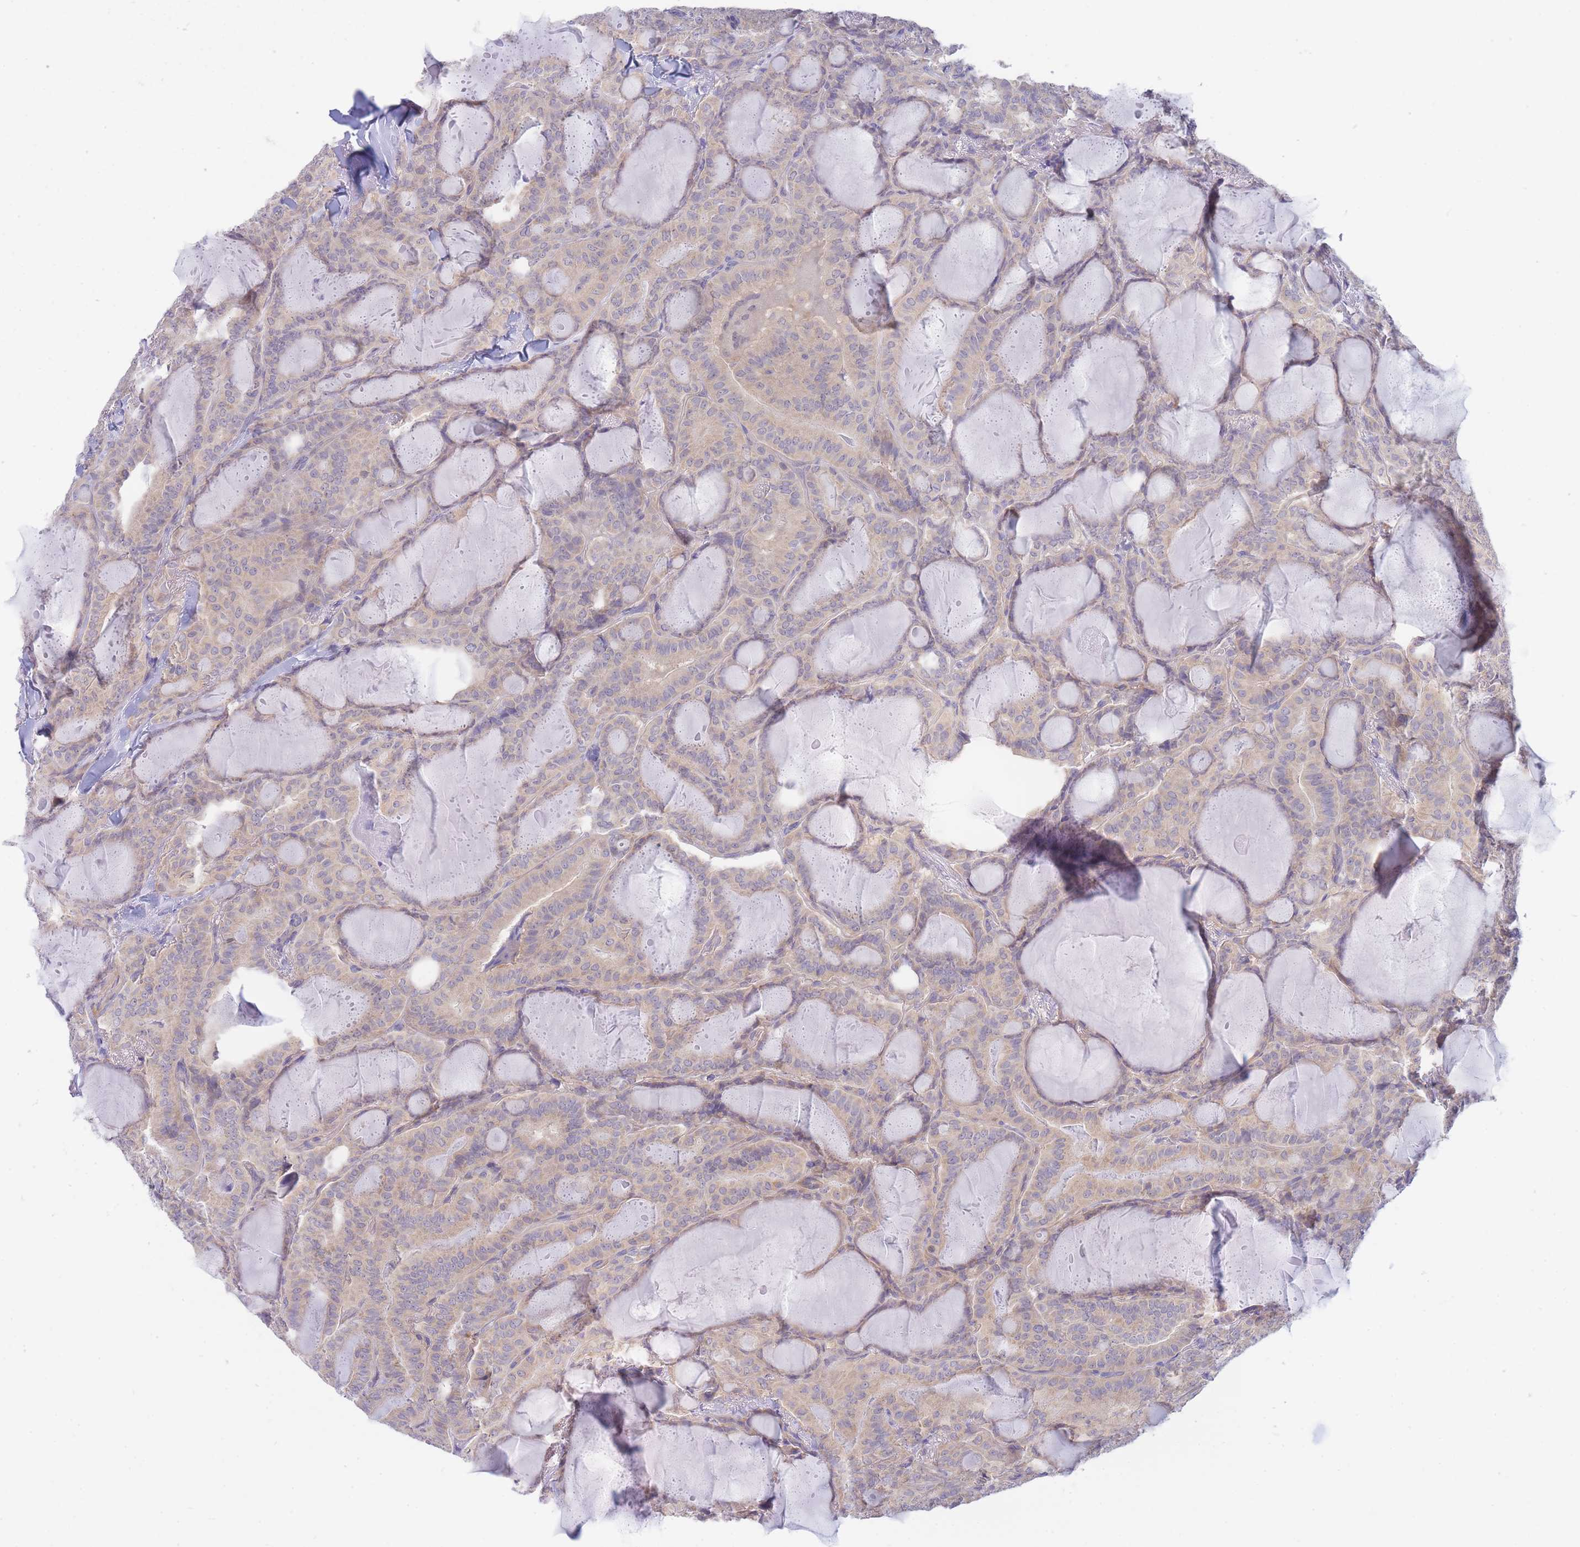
{"staining": {"intensity": "weak", "quantity": "25%-75%", "location": "cytoplasmic/membranous"}, "tissue": "thyroid cancer", "cell_type": "Tumor cells", "image_type": "cancer", "snomed": [{"axis": "morphology", "description": "Papillary adenocarcinoma, NOS"}, {"axis": "topography", "description": "Thyroid gland"}], "caption": "Human thyroid papillary adenocarcinoma stained with a protein marker shows weak staining in tumor cells.", "gene": "SUGT1", "patient": {"sex": "female", "age": 68}}